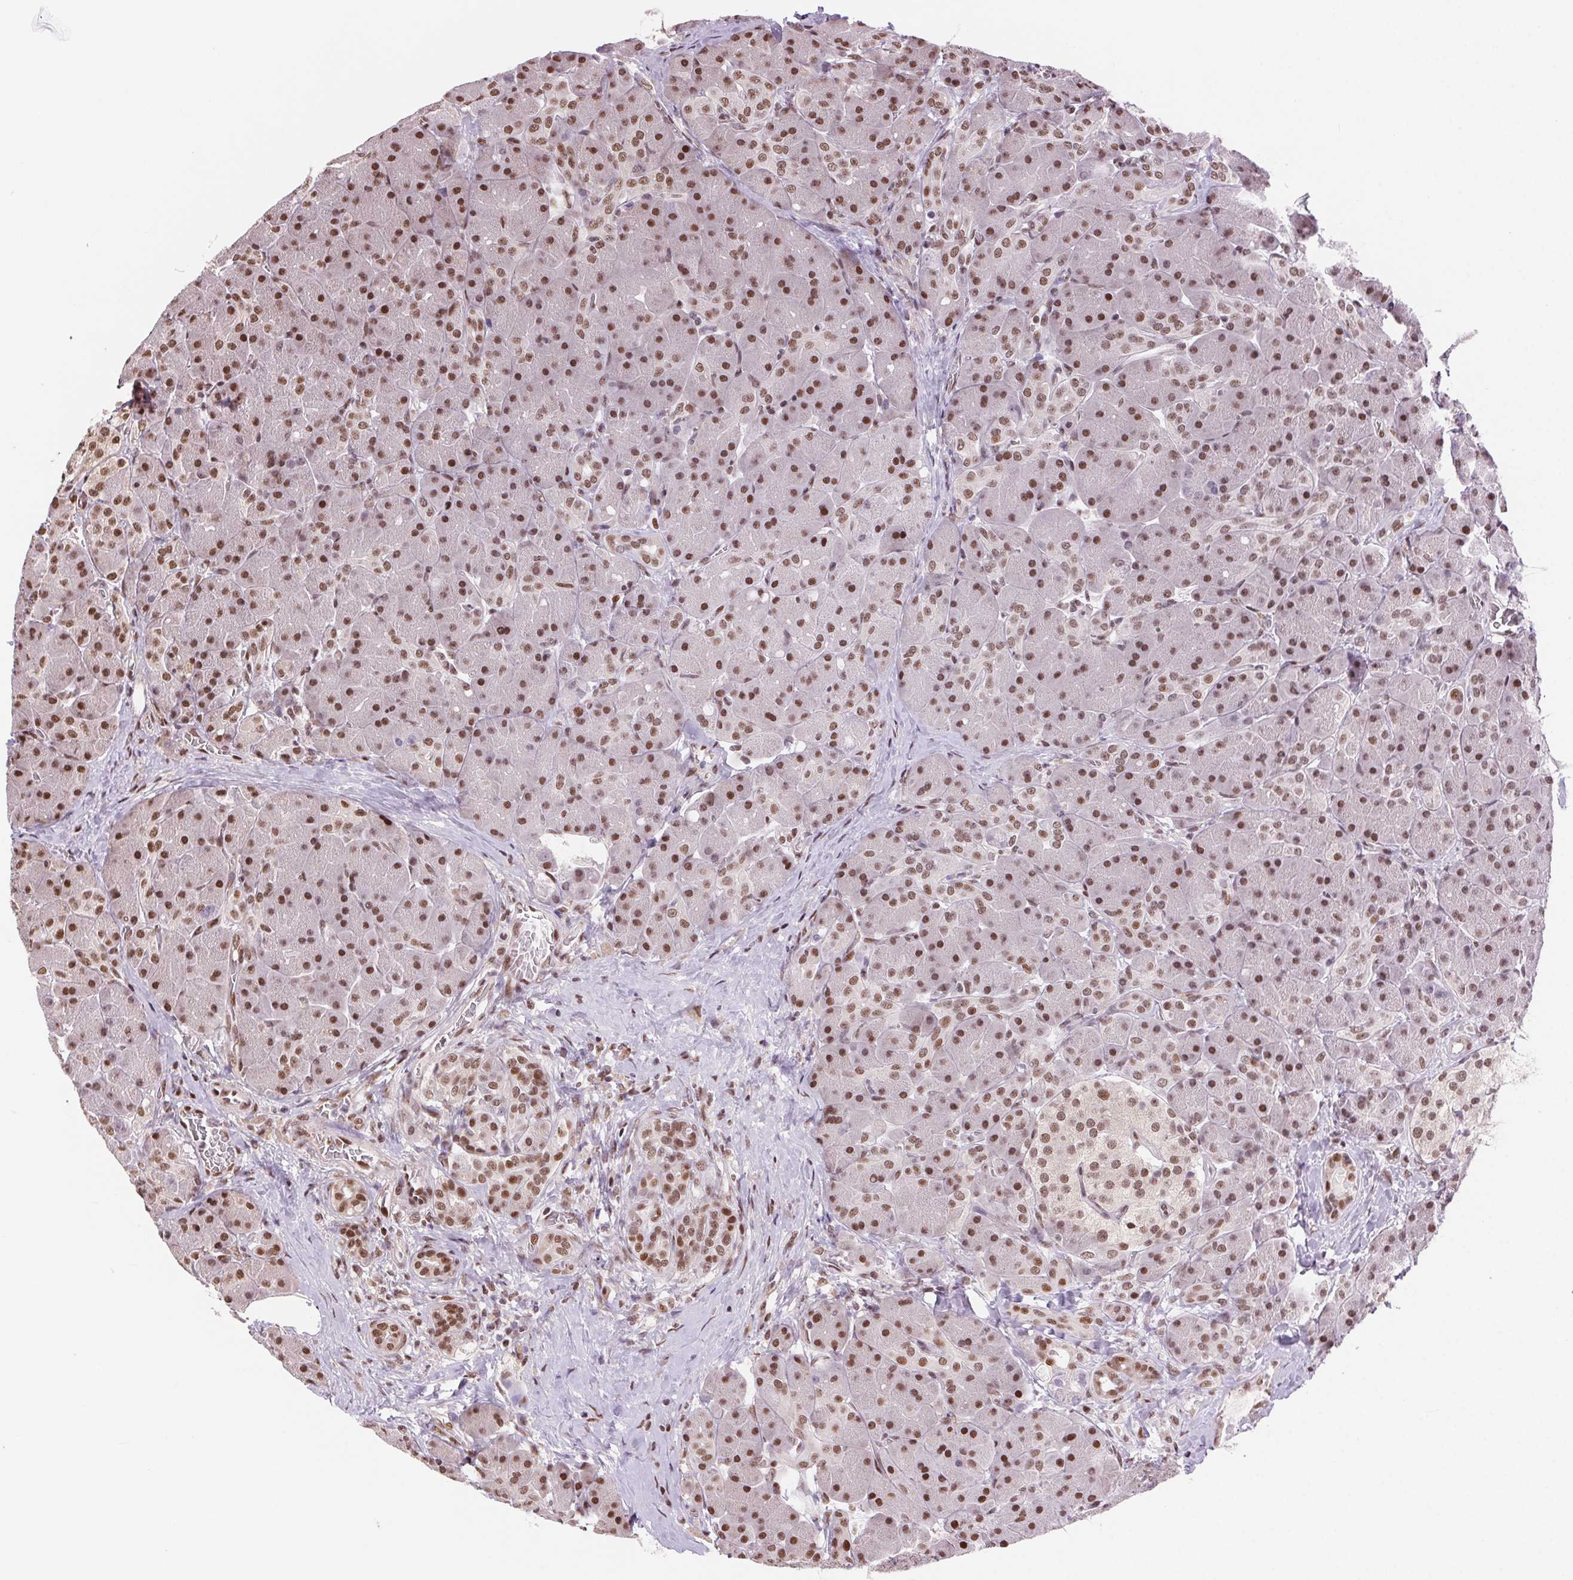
{"staining": {"intensity": "moderate", "quantity": "25%-75%", "location": "nuclear"}, "tissue": "pancreas", "cell_type": "Exocrine glandular cells", "image_type": "normal", "snomed": [{"axis": "morphology", "description": "Normal tissue, NOS"}, {"axis": "topography", "description": "Pancreas"}], "caption": "Brown immunohistochemical staining in normal pancreas reveals moderate nuclear positivity in approximately 25%-75% of exocrine glandular cells.", "gene": "RAD23A", "patient": {"sex": "male", "age": 55}}